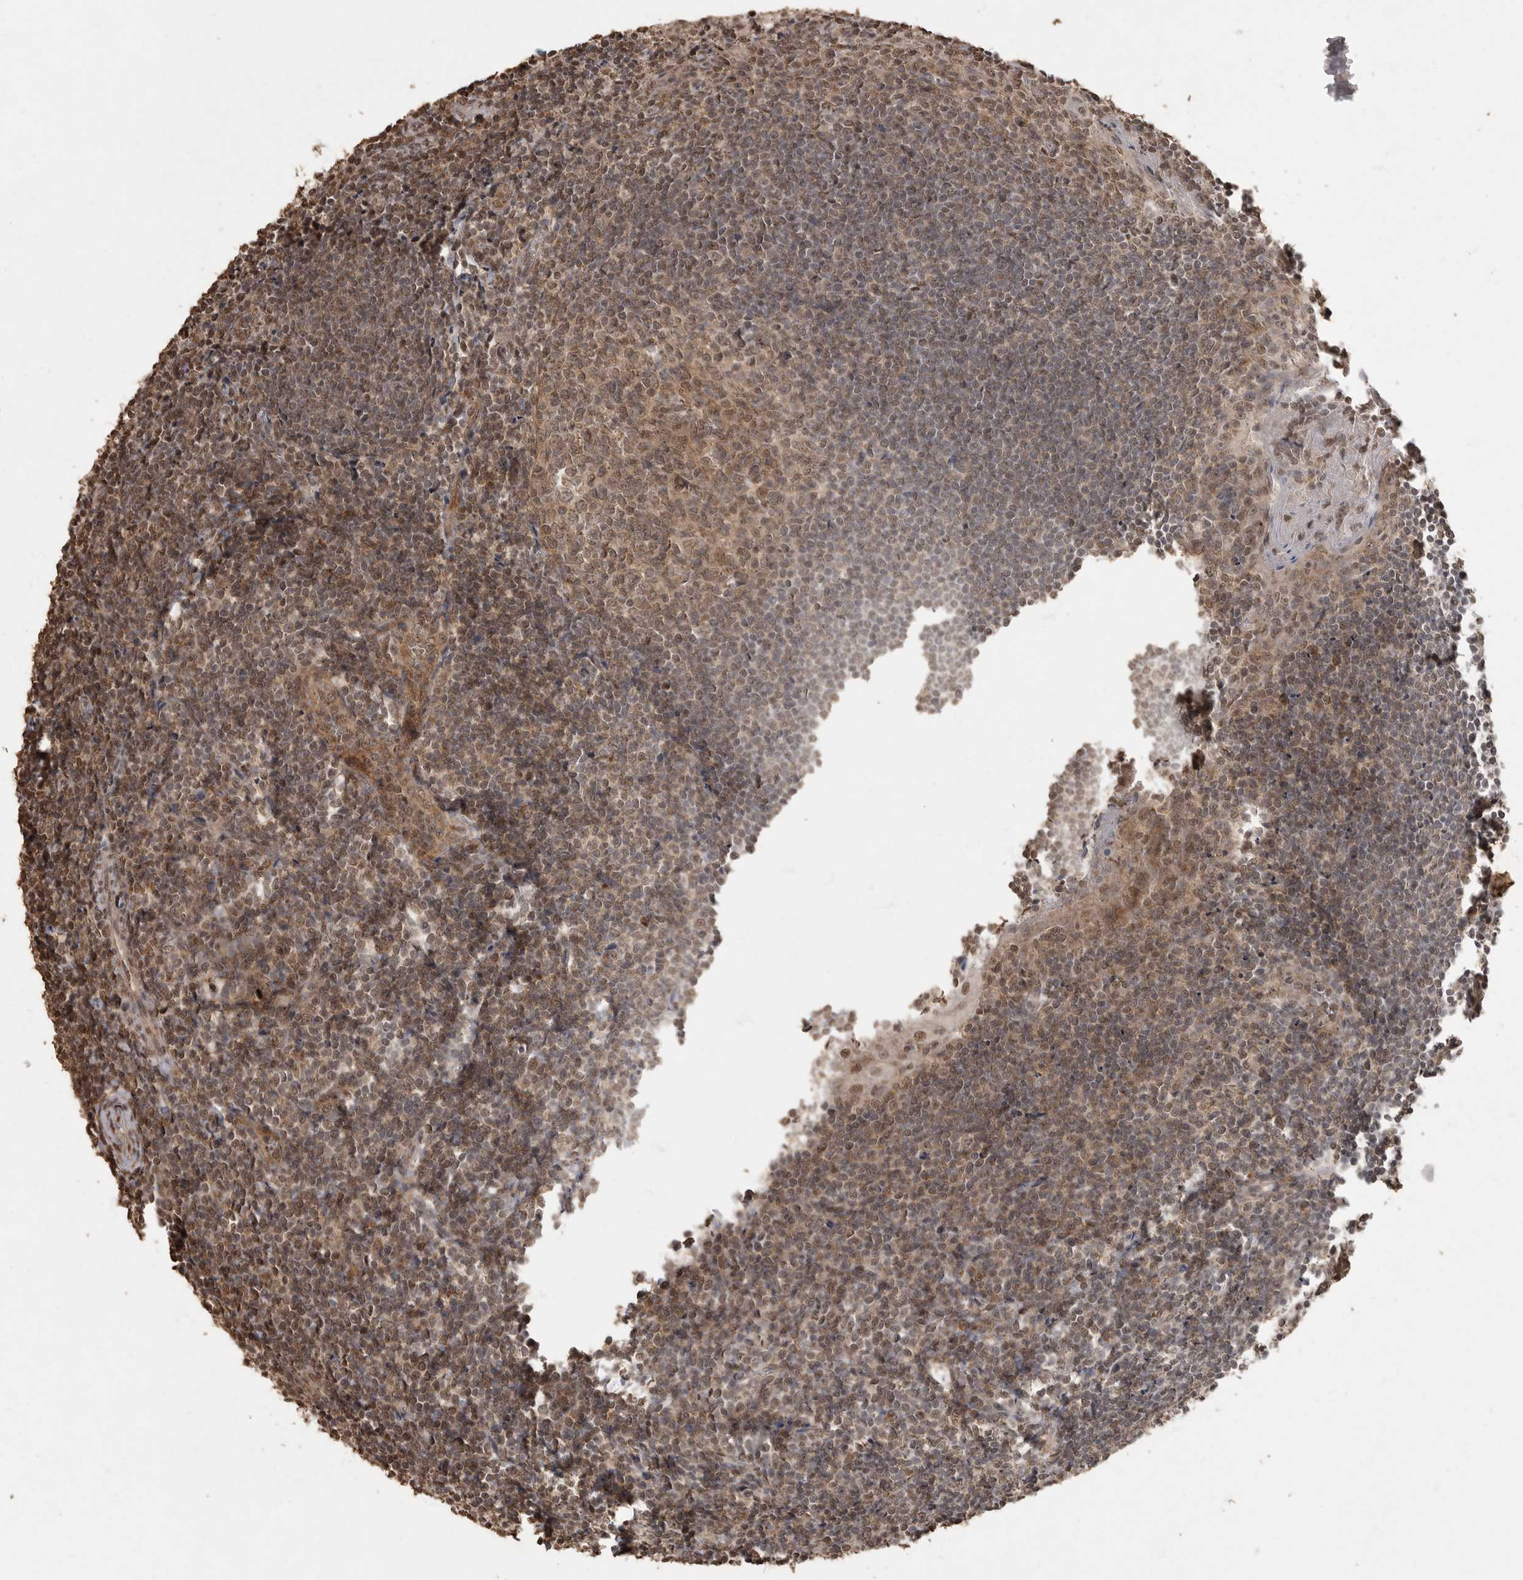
{"staining": {"intensity": "moderate", "quantity": ">75%", "location": "cytoplasmic/membranous,nuclear"}, "tissue": "tonsil", "cell_type": "Germinal center cells", "image_type": "normal", "snomed": [{"axis": "morphology", "description": "Normal tissue, NOS"}, {"axis": "topography", "description": "Tonsil"}], "caption": "A histopathology image showing moderate cytoplasmic/membranous,nuclear staining in approximately >75% of germinal center cells in normal tonsil, as visualized by brown immunohistochemical staining.", "gene": "MAFG", "patient": {"sex": "male", "age": 27}}